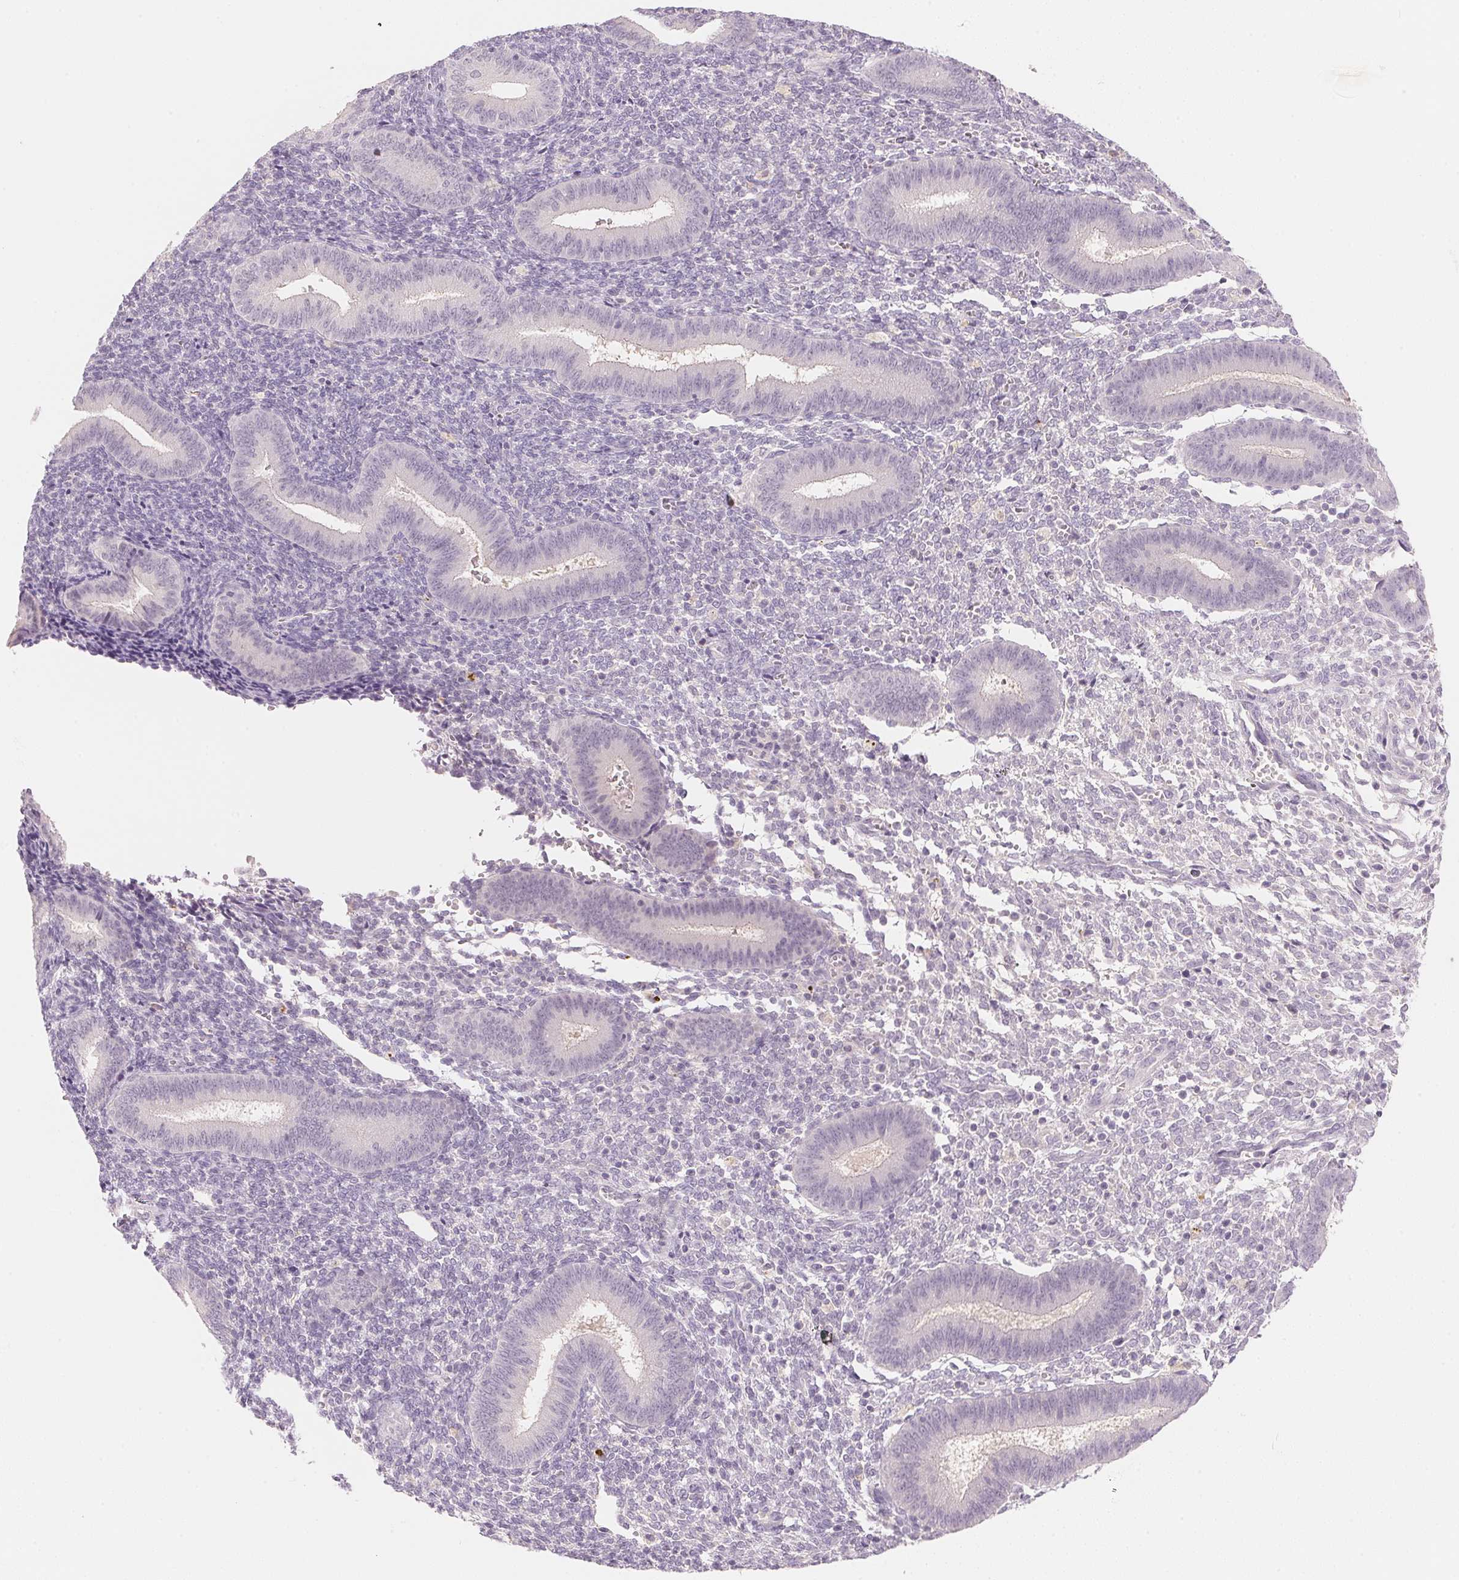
{"staining": {"intensity": "negative", "quantity": "none", "location": "none"}, "tissue": "endometrium", "cell_type": "Cells in endometrial stroma", "image_type": "normal", "snomed": [{"axis": "morphology", "description": "Normal tissue, NOS"}, {"axis": "topography", "description": "Endometrium"}], "caption": "Micrograph shows no significant protein positivity in cells in endometrial stroma of benign endometrium. The staining was performed using DAB to visualize the protein expression in brown, while the nuclei were stained in blue with hematoxylin (Magnification: 20x).", "gene": "MCOLN3", "patient": {"sex": "female", "age": 25}}